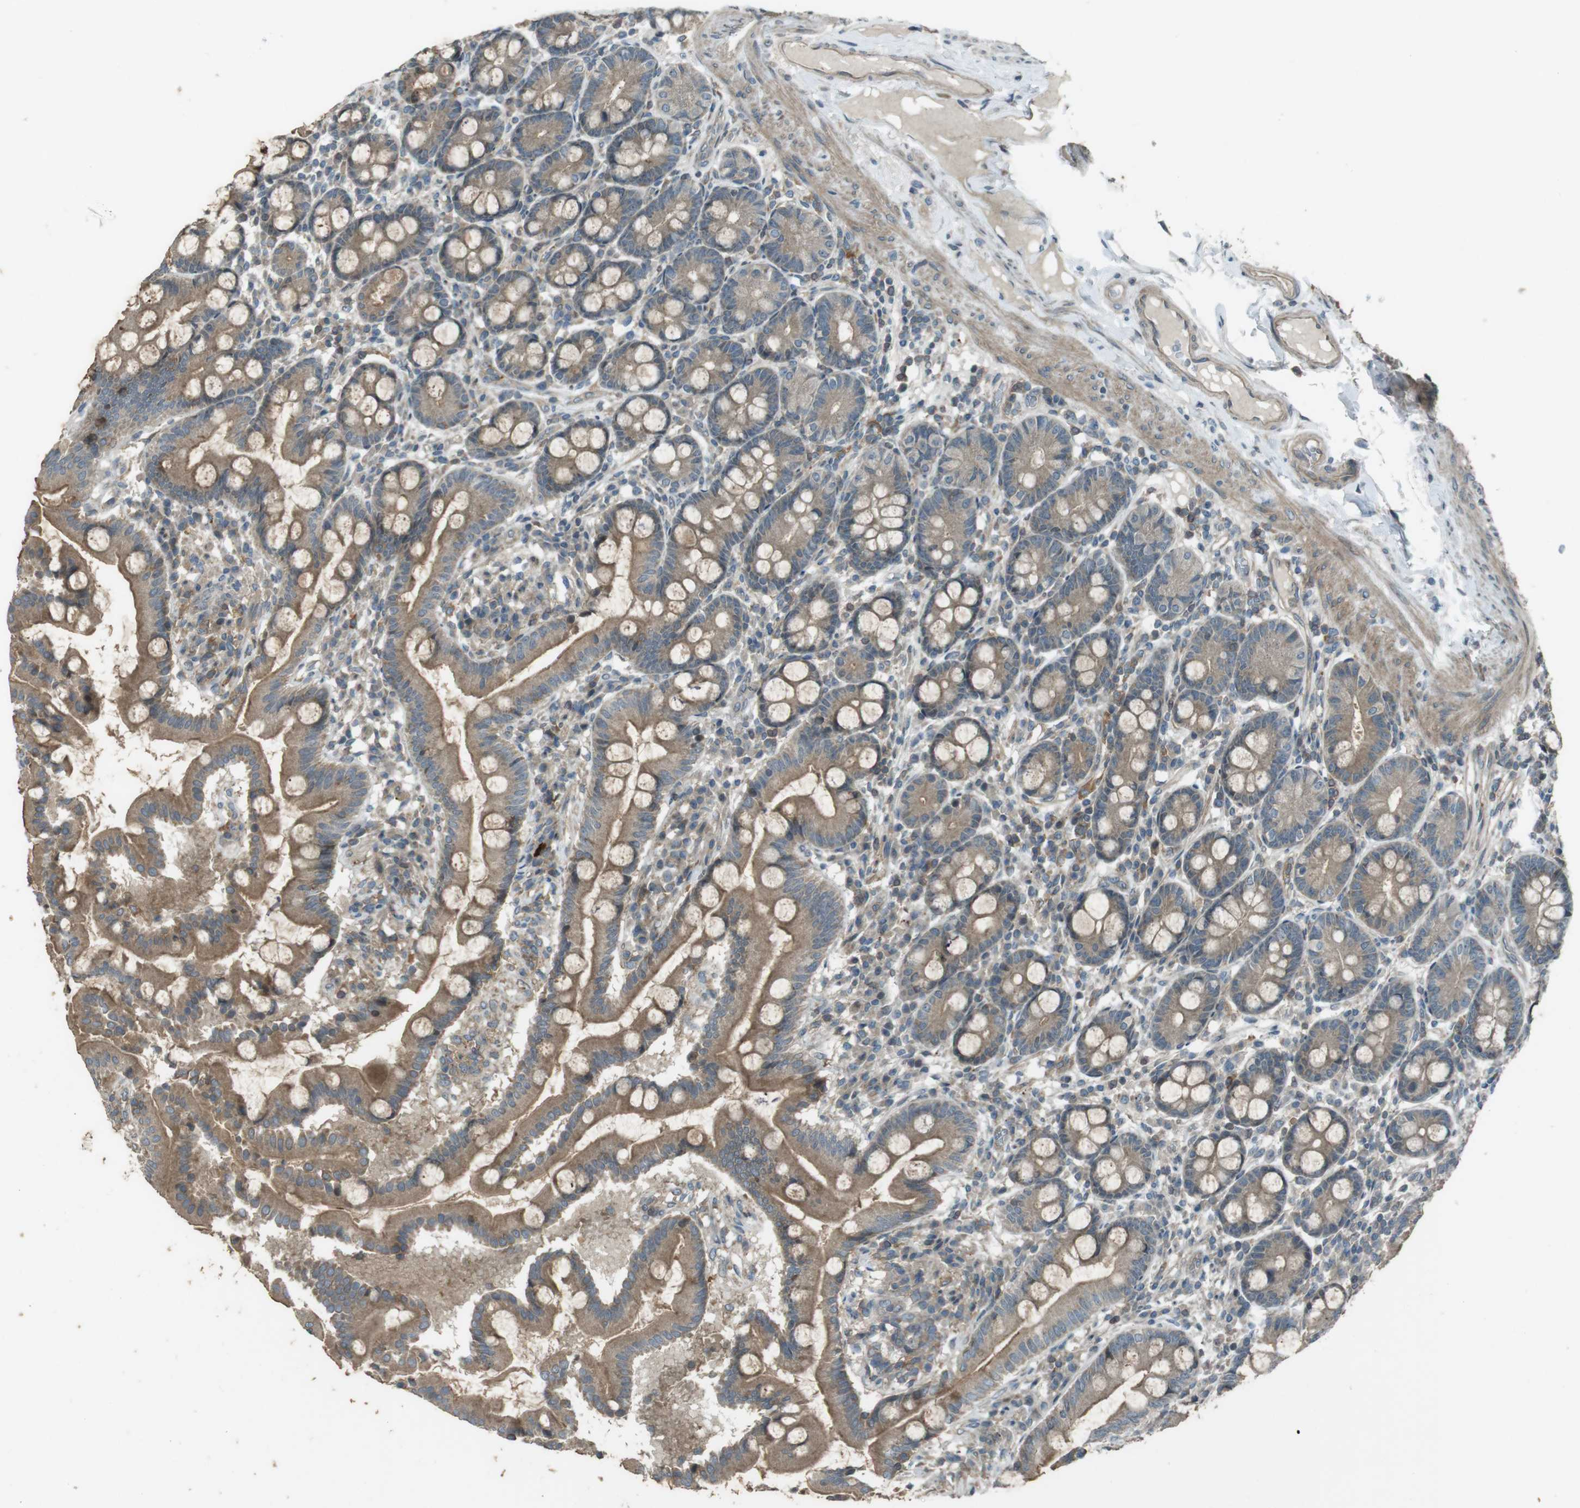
{"staining": {"intensity": "moderate", "quantity": ">75%", "location": "cytoplasmic/membranous"}, "tissue": "duodenum", "cell_type": "Glandular cells", "image_type": "normal", "snomed": [{"axis": "morphology", "description": "Normal tissue, NOS"}, {"axis": "topography", "description": "Duodenum"}], "caption": "Protein expression analysis of unremarkable duodenum exhibits moderate cytoplasmic/membranous staining in about >75% of glandular cells.", "gene": "ZYX", "patient": {"sex": "male", "age": 50}}